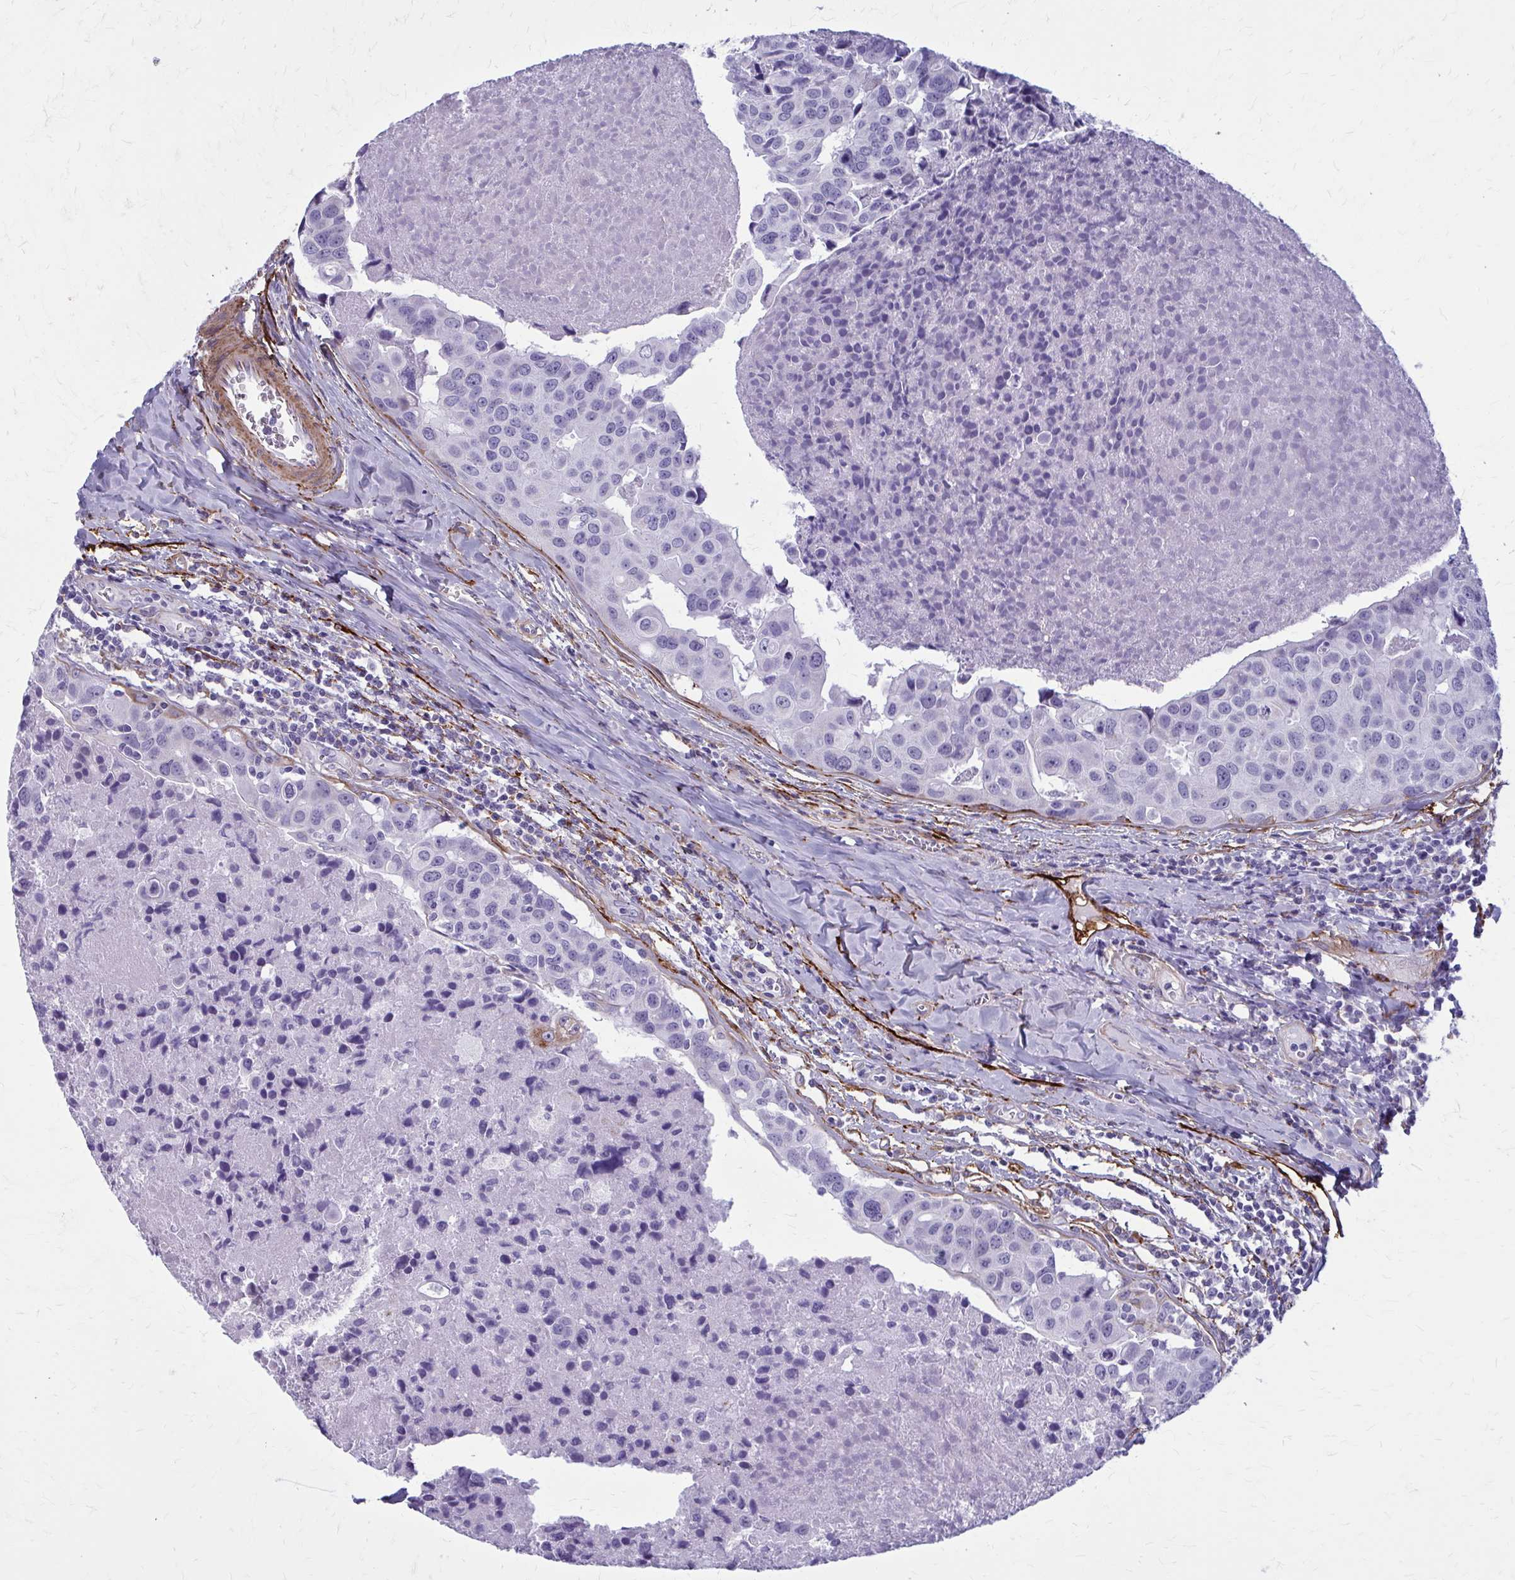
{"staining": {"intensity": "negative", "quantity": "none", "location": "none"}, "tissue": "breast cancer", "cell_type": "Tumor cells", "image_type": "cancer", "snomed": [{"axis": "morphology", "description": "Duct carcinoma"}, {"axis": "topography", "description": "Breast"}], "caption": "Immunohistochemical staining of human breast cancer displays no significant positivity in tumor cells.", "gene": "AKAP12", "patient": {"sex": "female", "age": 24}}